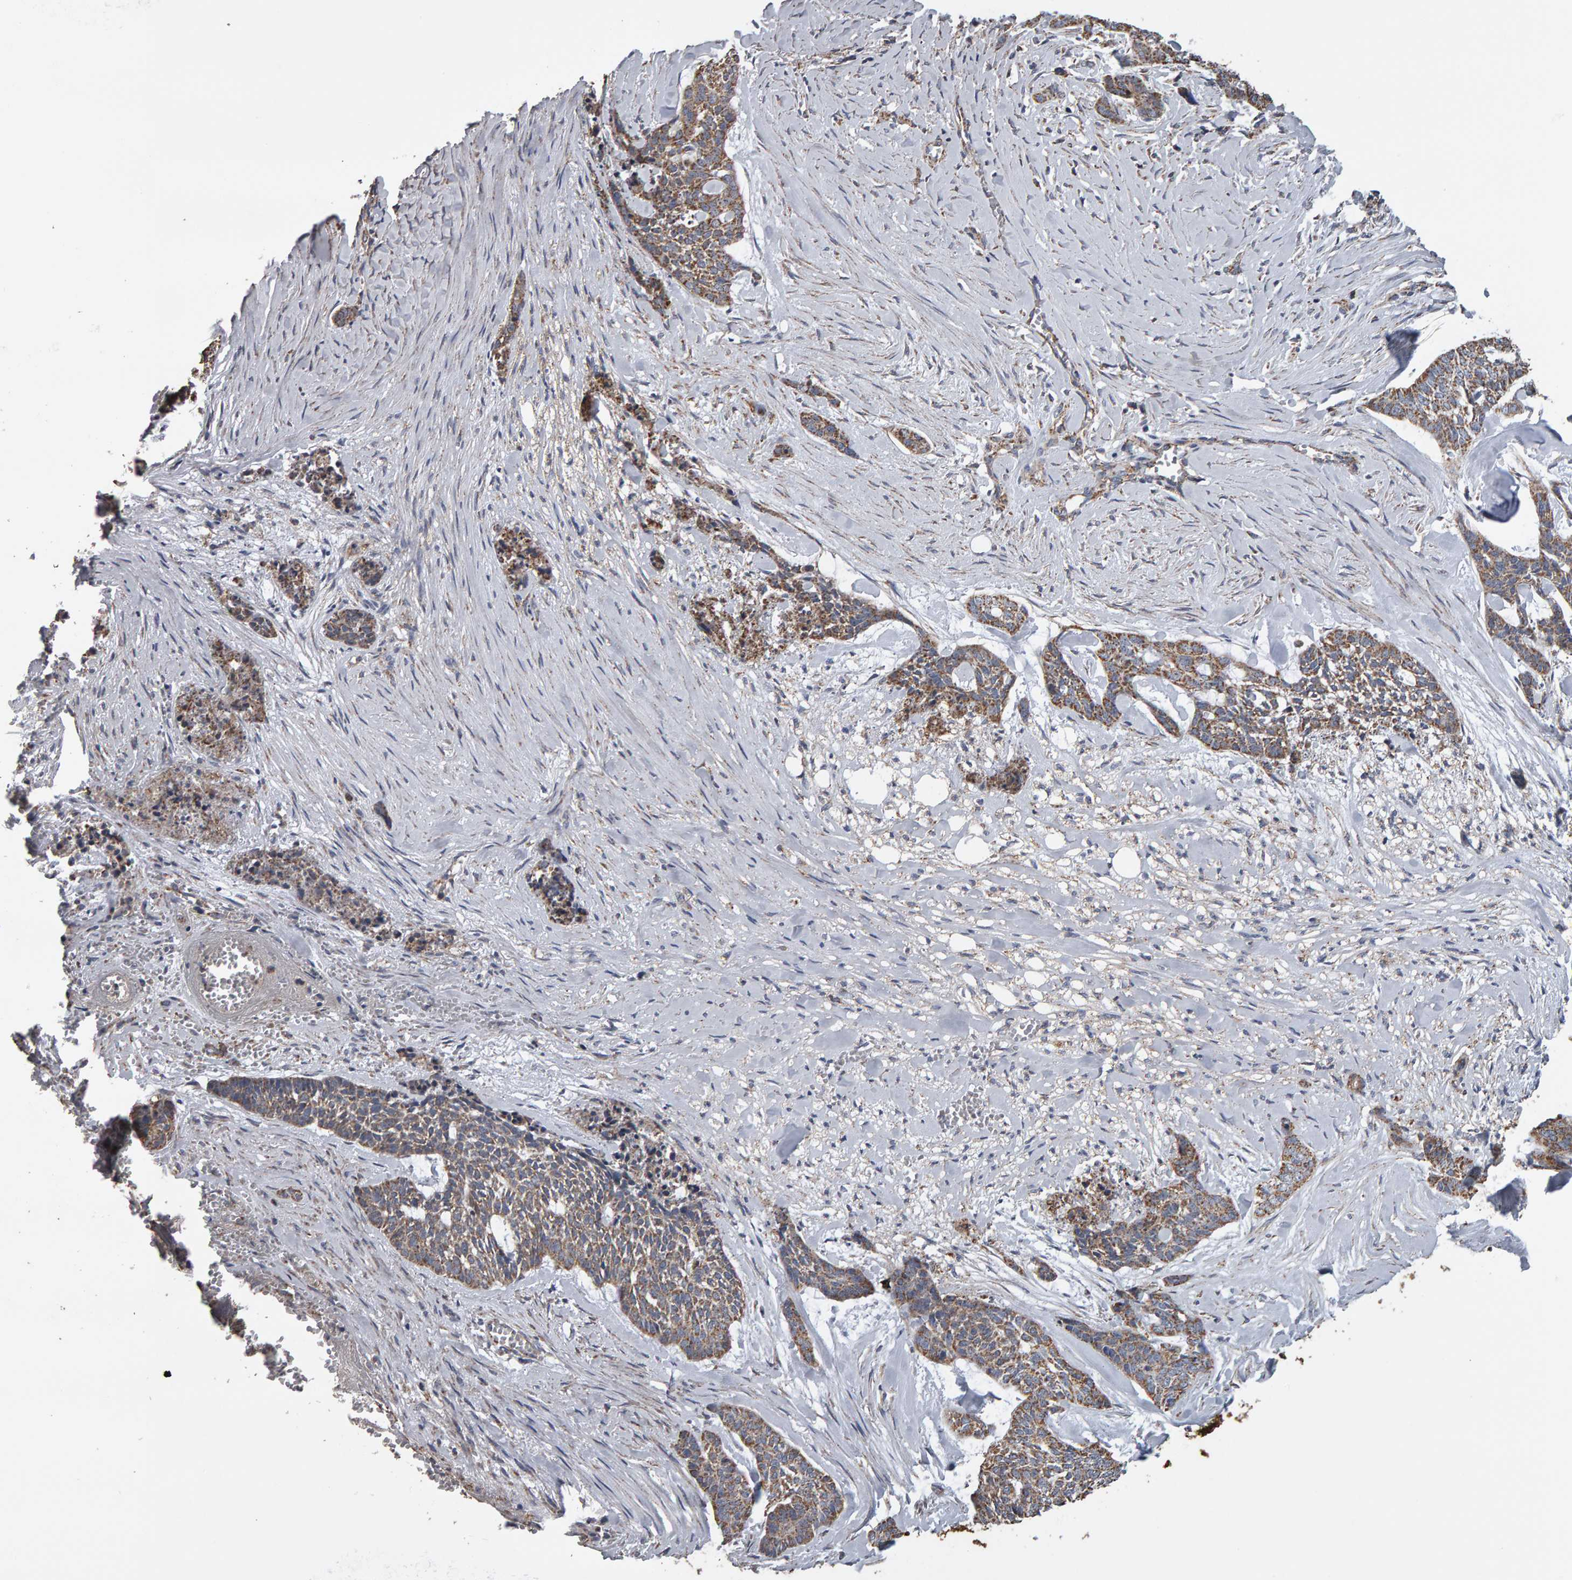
{"staining": {"intensity": "moderate", "quantity": ">75%", "location": "cytoplasmic/membranous"}, "tissue": "skin cancer", "cell_type": "Tumor cells", "image_type": "cancer", "snomed": [{"axis": "morphology", "description": "Basal cell carcinoma"}, {"axis": "topography", "description": "Skin"}], "caption": "Moderate cytoplasmic/membranous positivity for a protein is present in approximately >75% of tumor cells of skin basal cell carcinoma using immunohistochemistry.", "gene": "TOM1L1", "patient": {"sex": "female", "age": 64}}